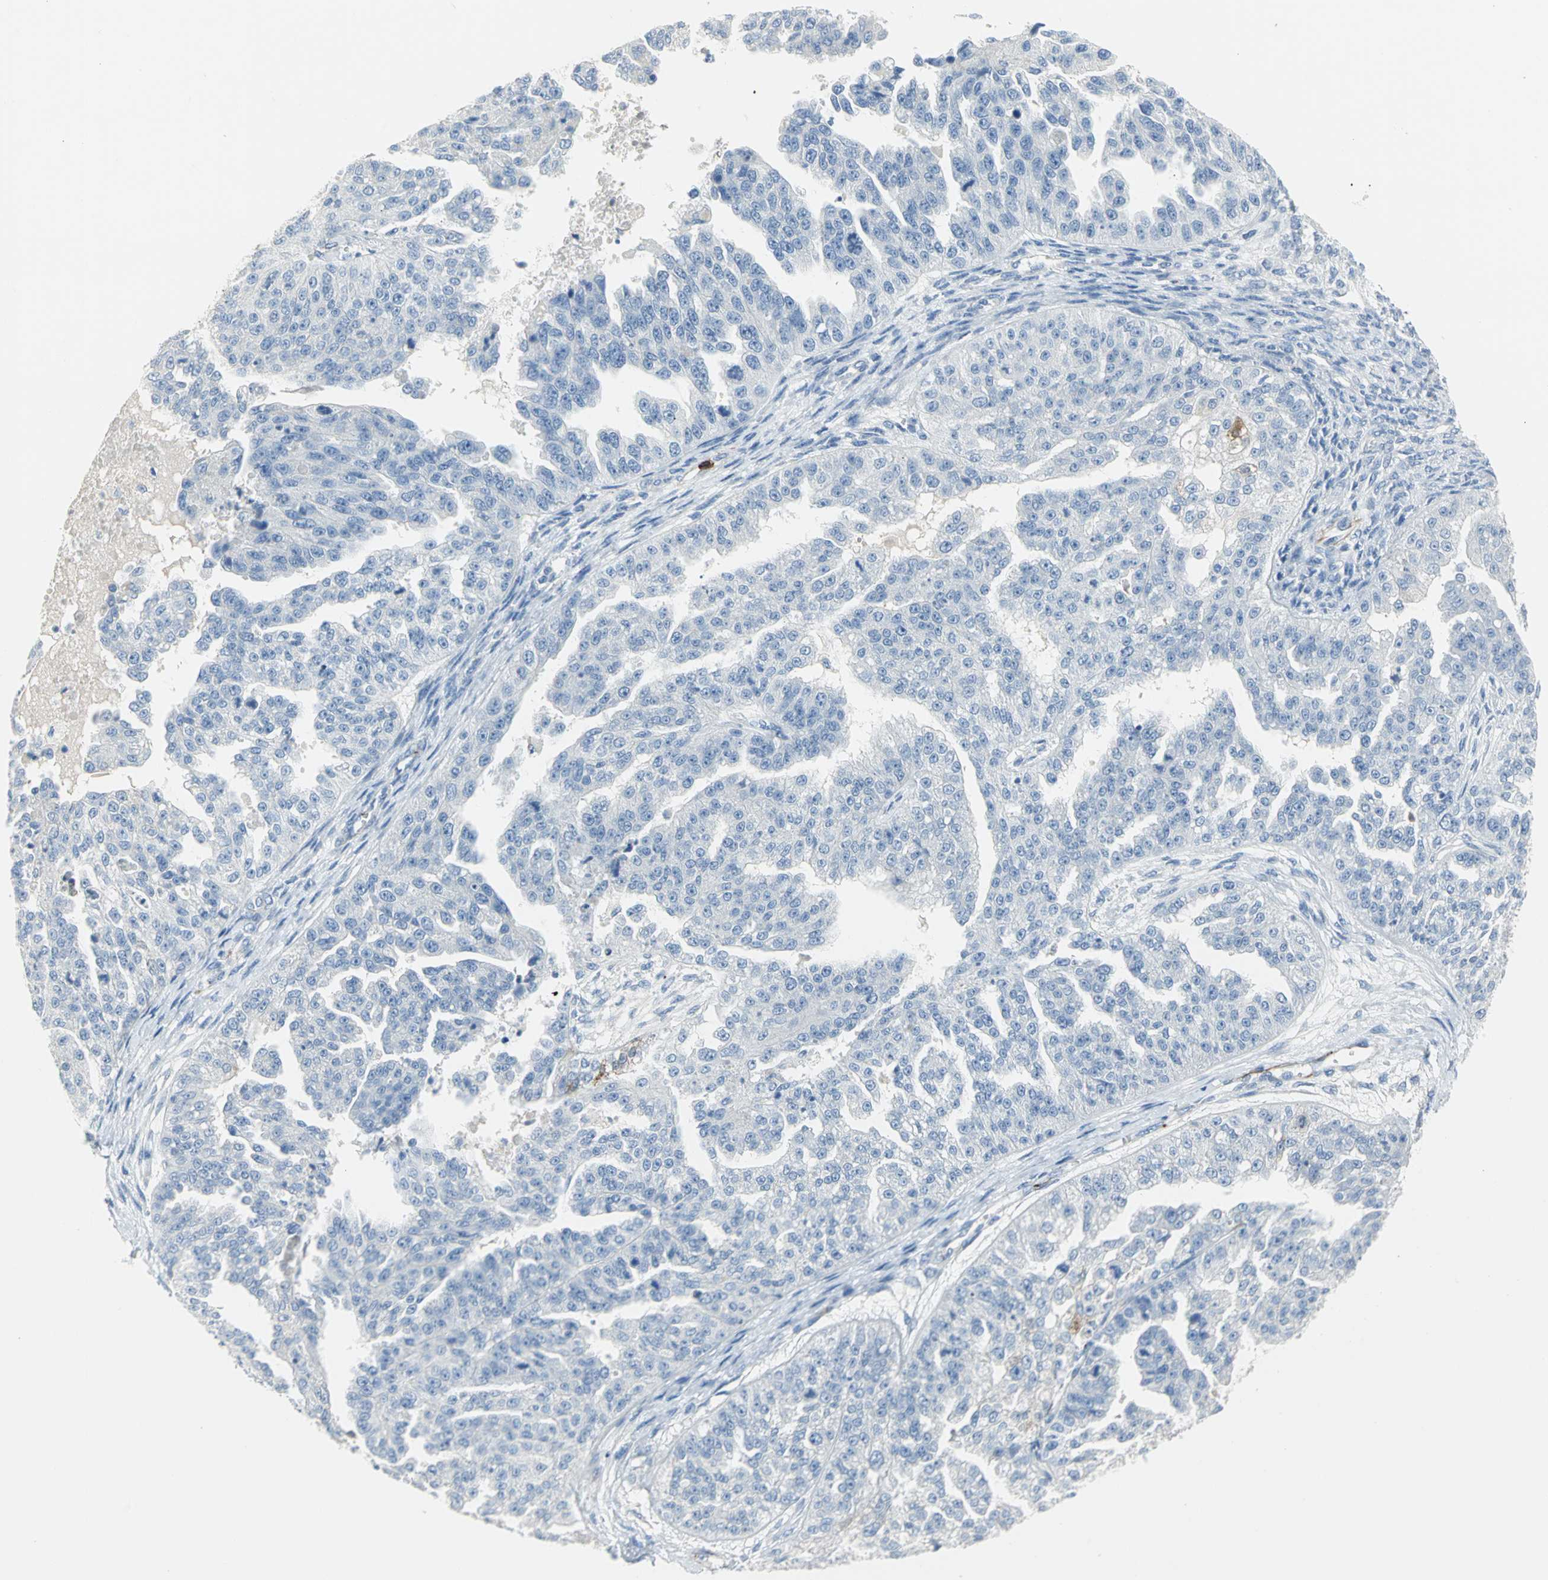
{"staining": {"intensity": "negative", "quantity": "none", "location": "none"}, "tissue": "ovarian cancer", "cell_type": "Tumor cells", "image_type": "cancer", "snomed": [{"axis": "morphology", "description": "Cystadenocarcinoma, serous, NOS"}, {"axis": "topography", "description": "Ovary"}], "caption": "Immunohistochemistry (IHC) of ovarian cancer (serous cystadenocarcinoma) demonstrates no expression in tumor cells. Brightfield microscopy of immunohistochemistry (IHC) stained with DAB (3,3'-diaminobenzidine) (brown) and hematoxylin (blue), captured at high magnification.", "gene": "ALOX15", "patient": {"sex": "female", "age": 58}}